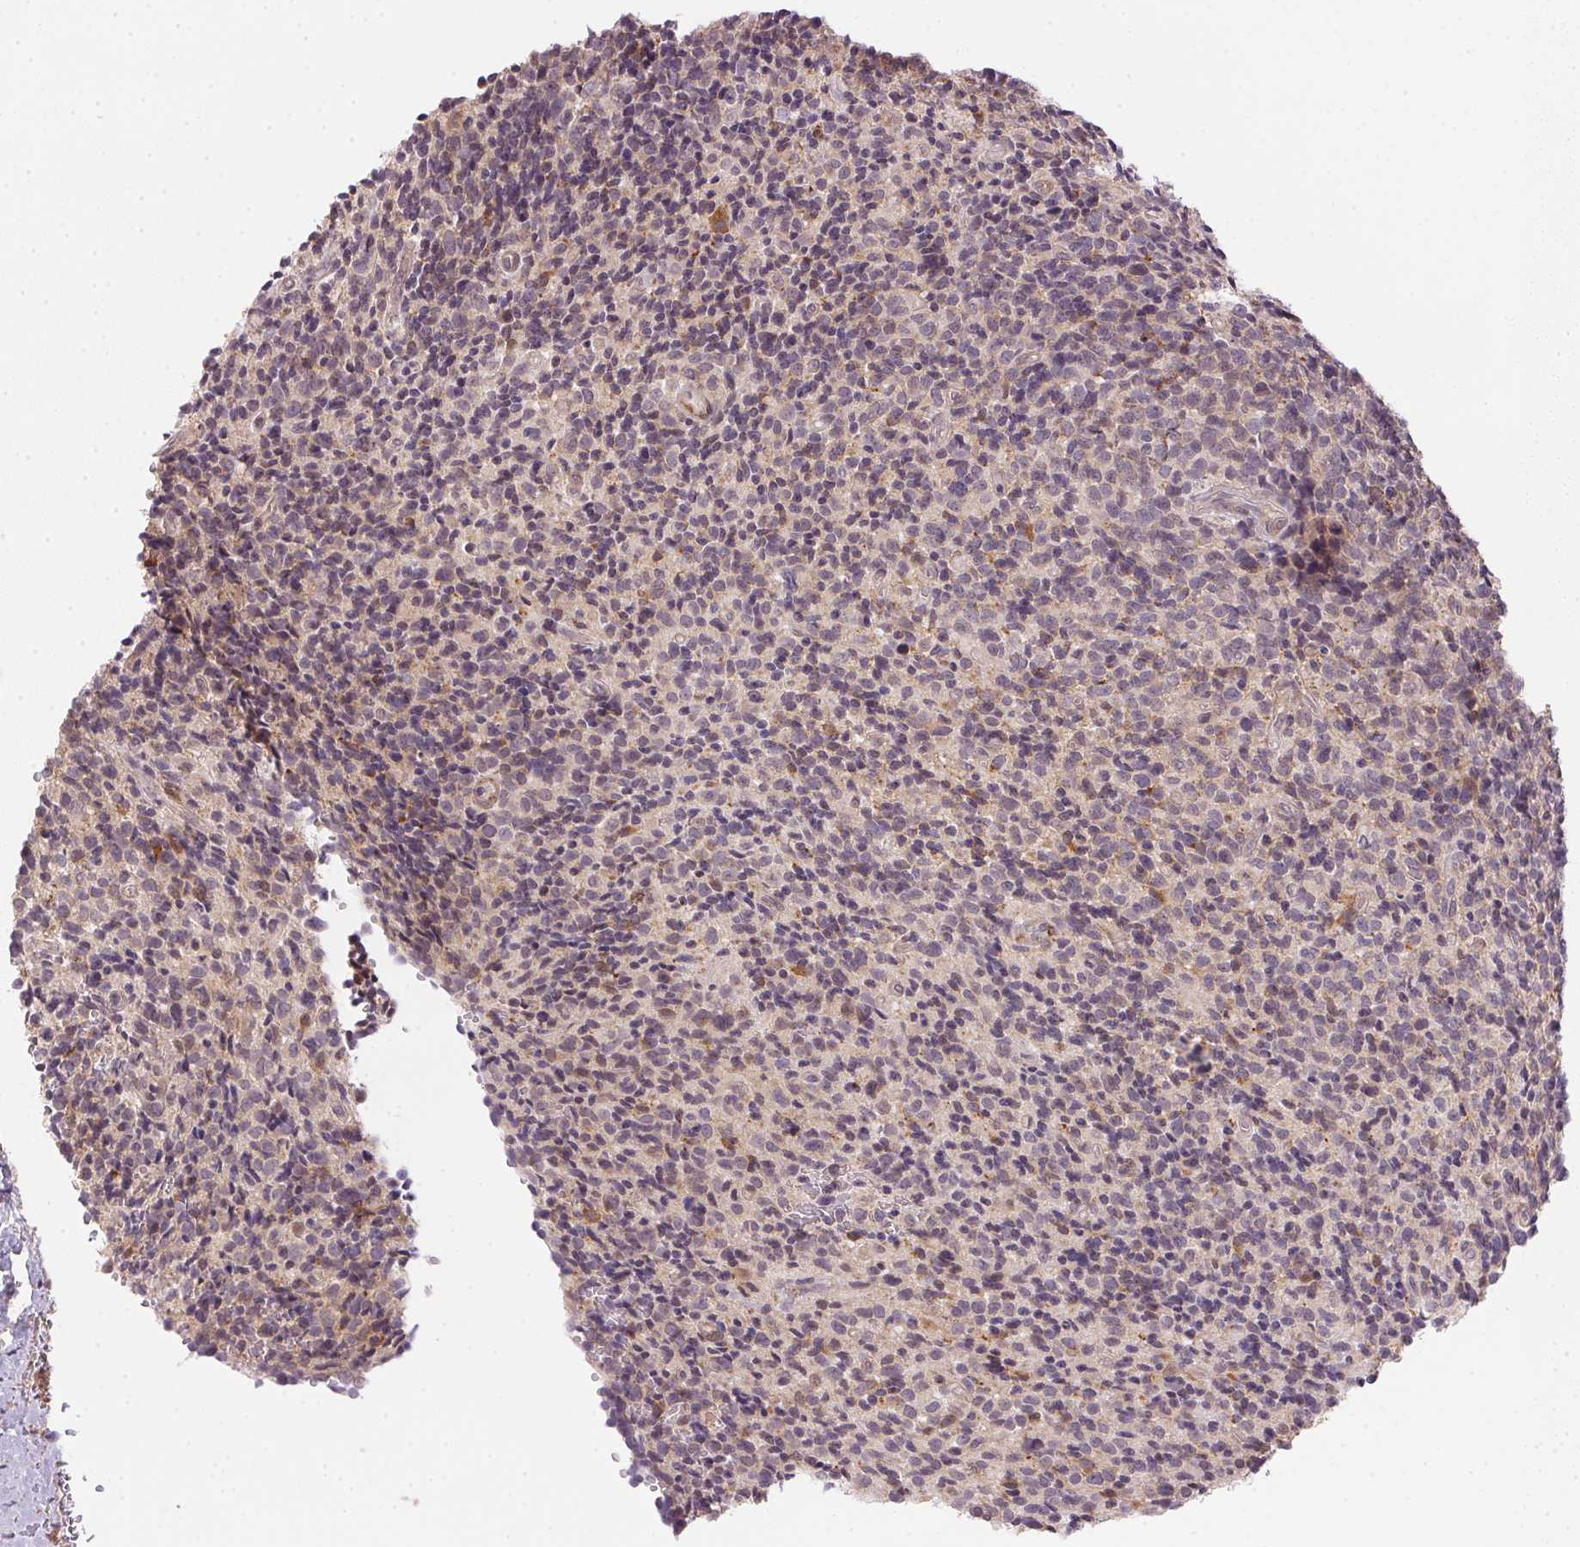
{"staining": {"intensity": "weak", "quantity": "<25%", "location": "cytoplasmic/membranous"}, "tissue": "glioma", "cell_type": "Tumor cells", "image_type": "cancer", "snomed": [{"axis": "morphology", "description": "Glioma, malignant, High grade"}, {"axis": "topography", "description": "Brain"}], "caption": "An immunohistochemistry histopathology image of malignant high-grade glioma is shown. There is no staining in tumor cells of malignant high-grade glioma.", "gene": "CFAP92", "patient": {"sex": "male", "age": 76}}